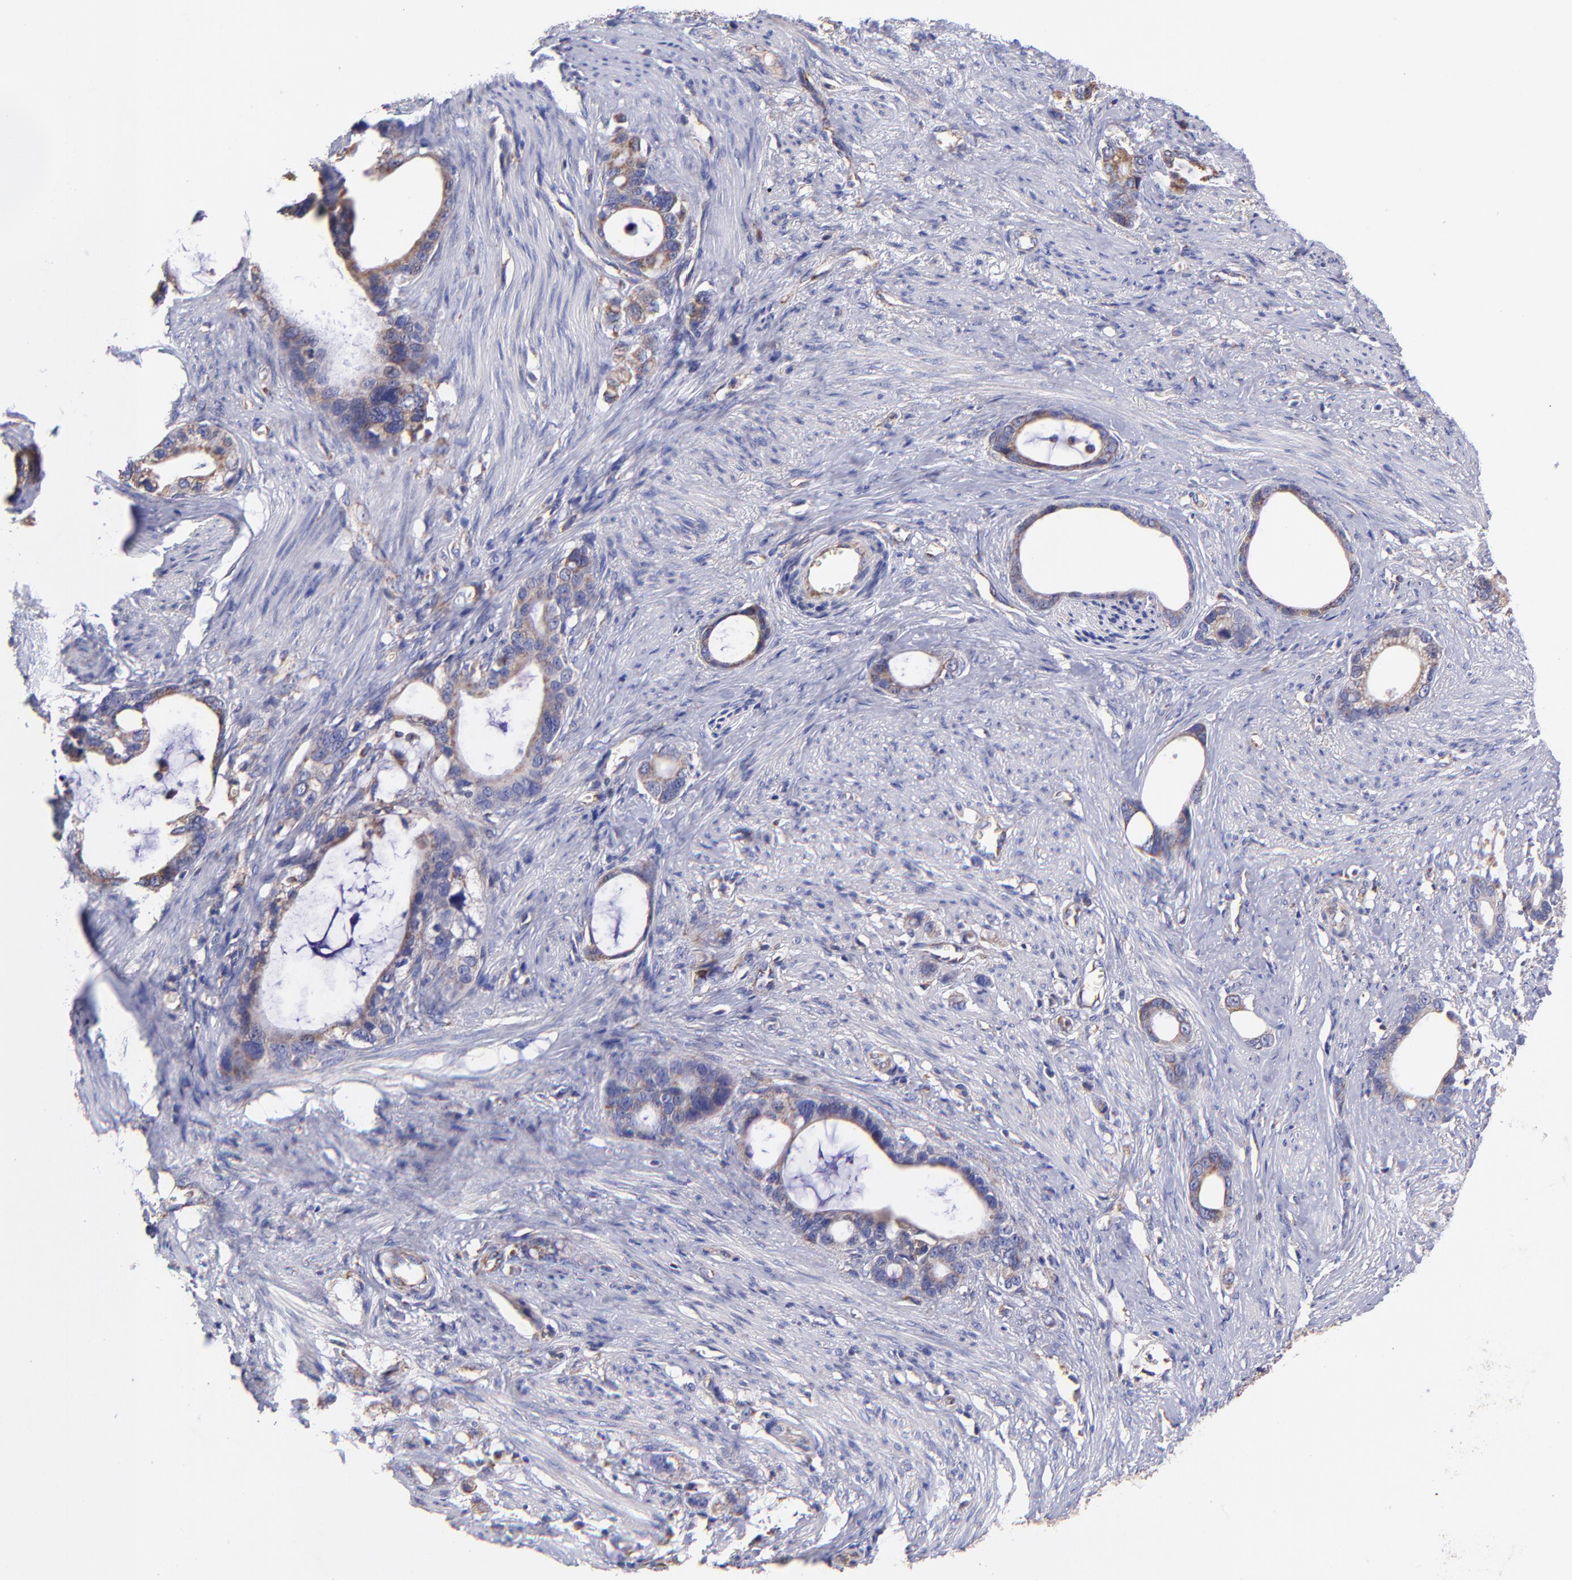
{"staining": {"intensity": "weak", "quantity": ">75%", "location": "cytoplasmic/membranous"}, "tissue": "stomach cancer", "cell_type": "Tumor cells", "image_type": "cancer", "snomed": [{"axis": "morphology", "description": "Adenocarcinoma, NOS"}, {"axis": "topography", "description": "Stomach"}], "caption": "Tumor cells reveal weak cytoplasmic/membranous positivity in approximately >75% of cells in stomach cancer (adenocarcinoma).", "gene": "PREX1", "patient": {"sex": "female", "age": 75}}